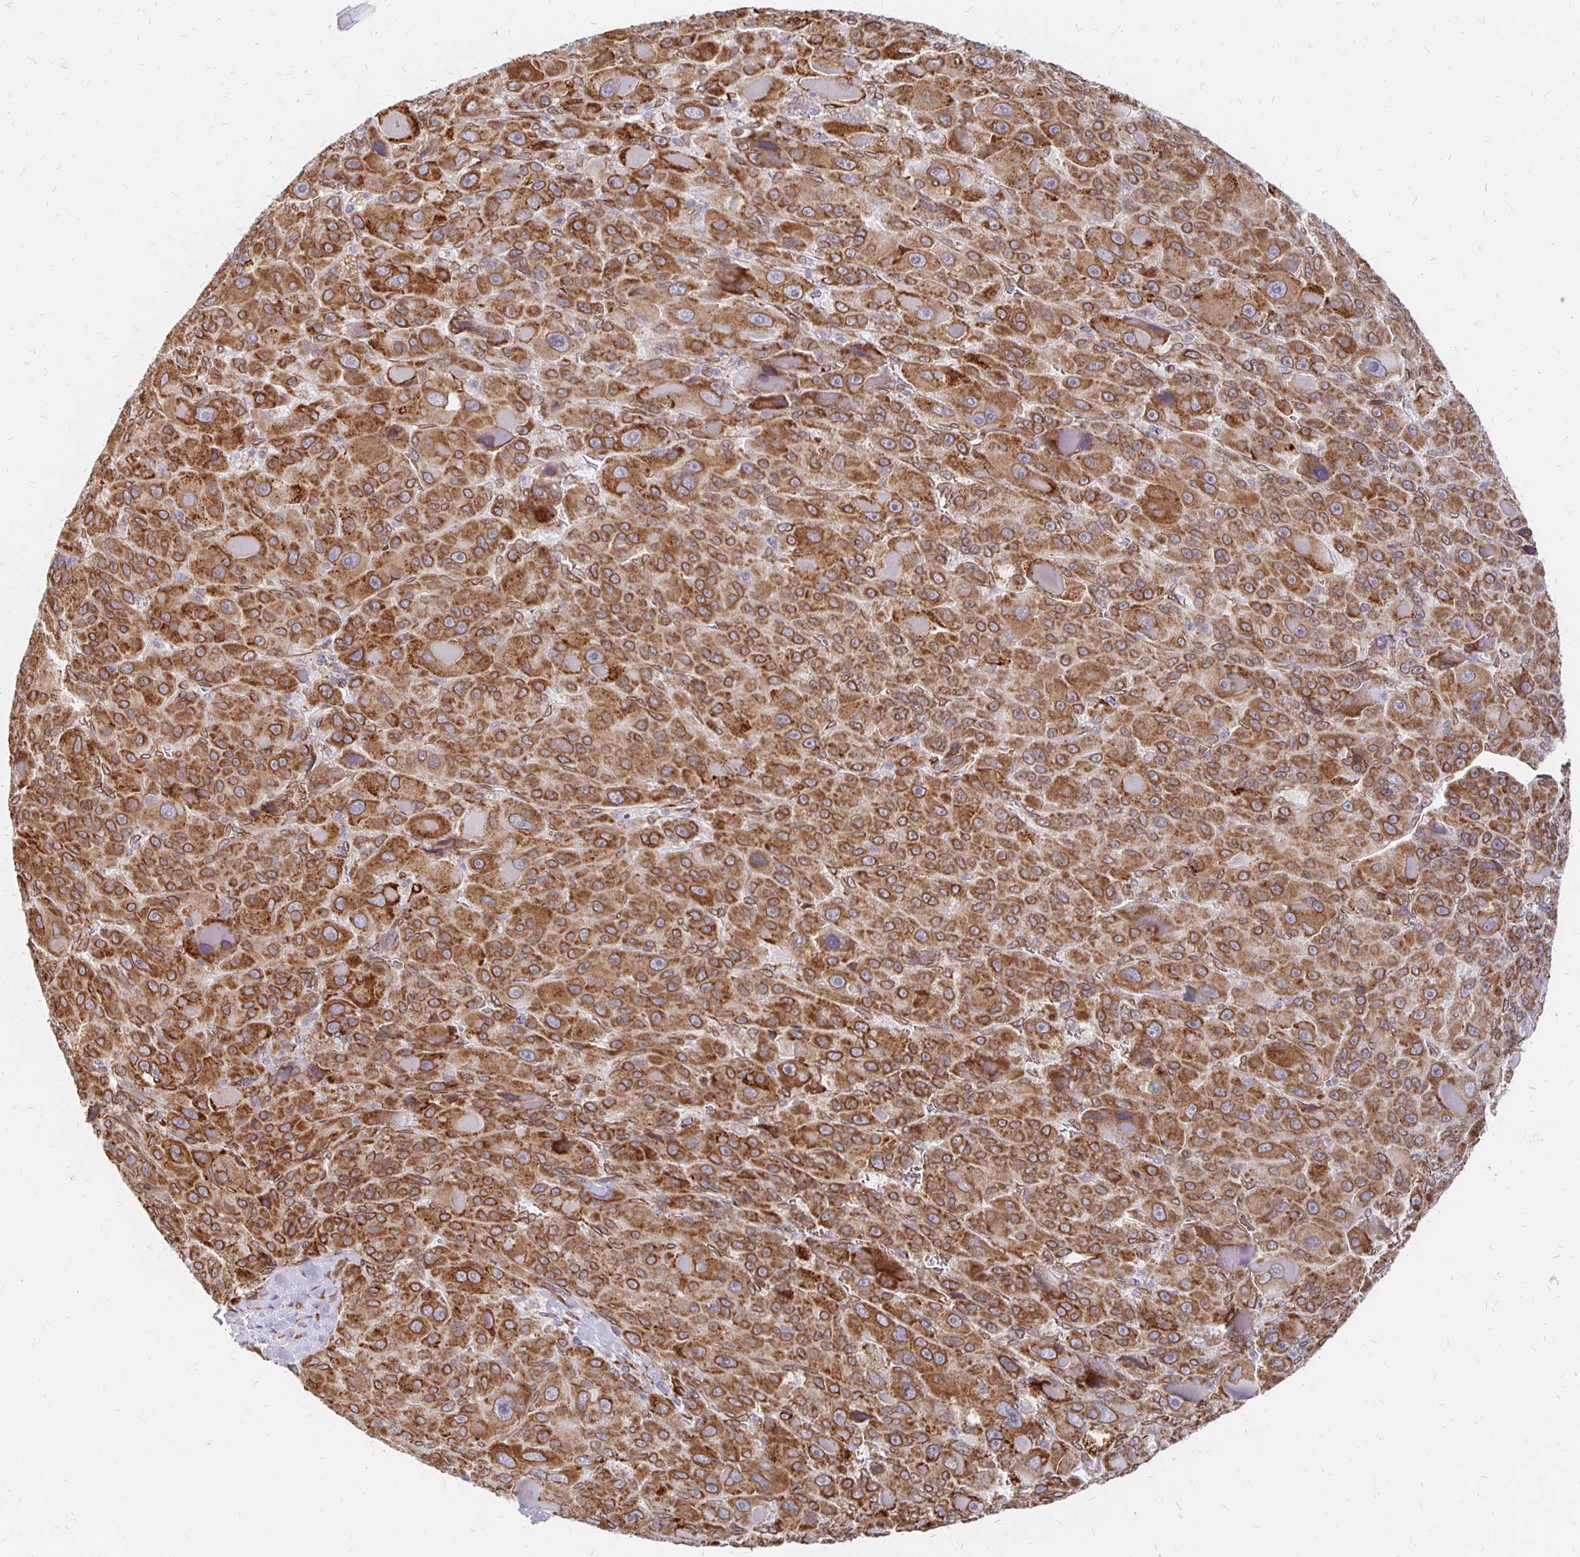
{"staining": {"intensity": "strong", "quantity": ">75%", "location": "cytoplasmic/membranous,nuclear"}, "tissue": "liver cancer", "cell_type": "Tumor cells", "image_type": "cancer", "snomed": [{"axis": "morphology", "description": "Carcinoma, Hepatocellular, NOS"}, {"axis": "topography", "description": "Liver"}], "caption": "Immunohistochemistry photomicrograph of human hepatocellular carcinoma (liver) stained for a protein (brown), which displays high levels of strong cytoplasmic/membranous and nuclear positivity in approximately >75% of tumor cells.", "gene": "PELI3", "patient": {"sex": "male", "age": 76}}